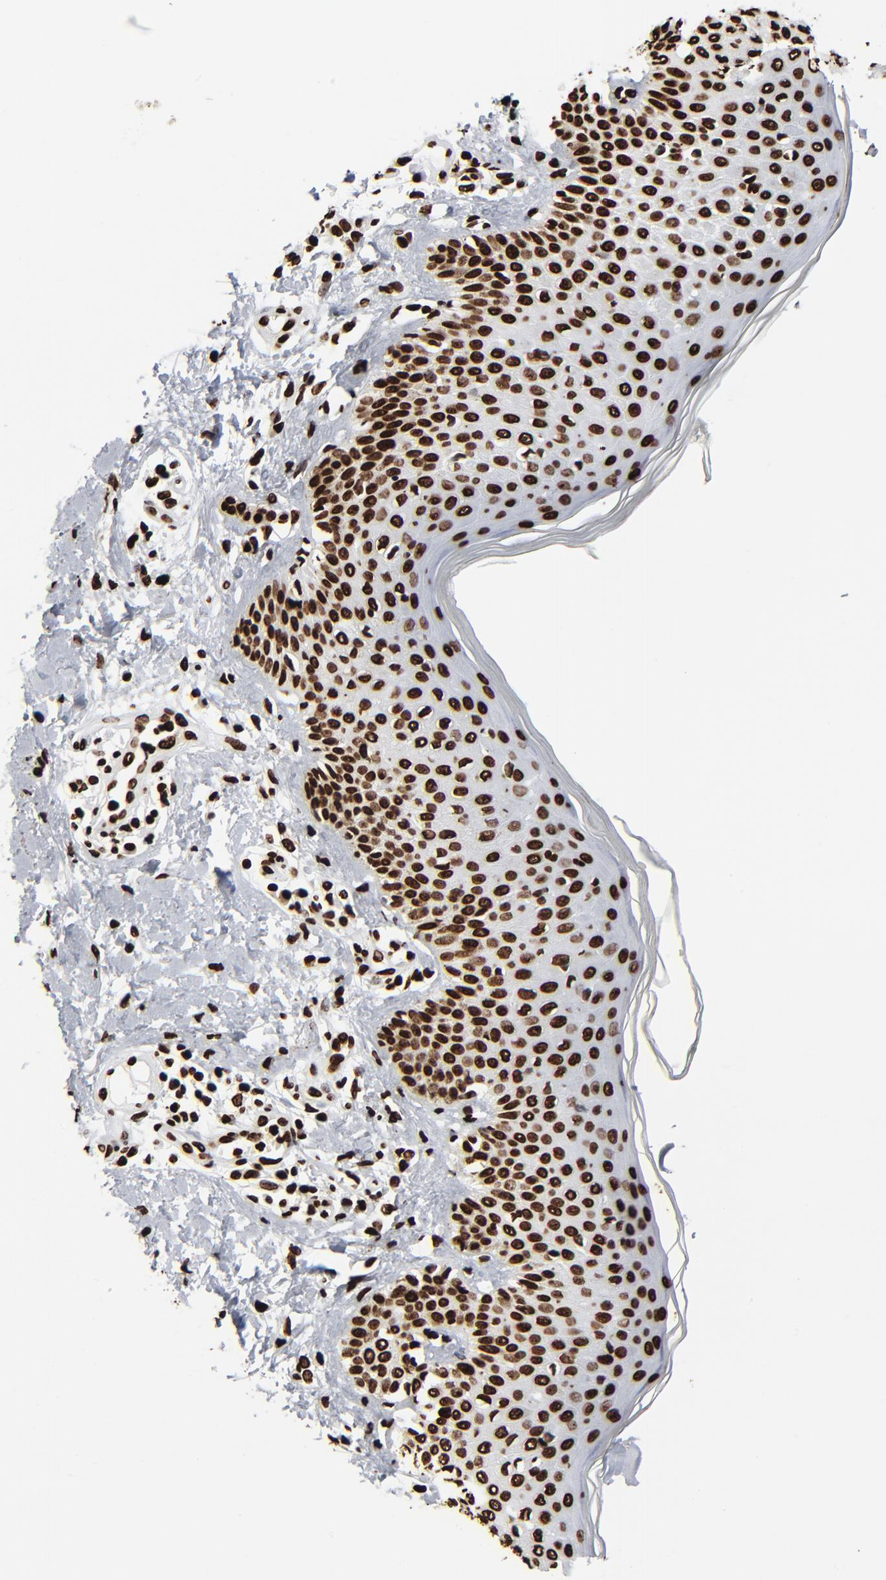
{"staining": {"intensity": "strong", "quantity": ">75%", "location": "nuclear"}, "tissue": "skin cancer", "cell_type": "Tumor cells", "image_type": "cancer", "snomed": [{"axis": "morphology", "description": "Squamous cell carcinoma, NOS"}, {"axis": "topography", "description": "Skin"}], "caption": "IHC (DAB) staining of skin cancer (squamous cell carcinoma) demonstrates strong nuclear protein positivity in approximately >75% of tumor cells.", "gene": "H3-4", "patient": {"sex": "female", "age": 59}}